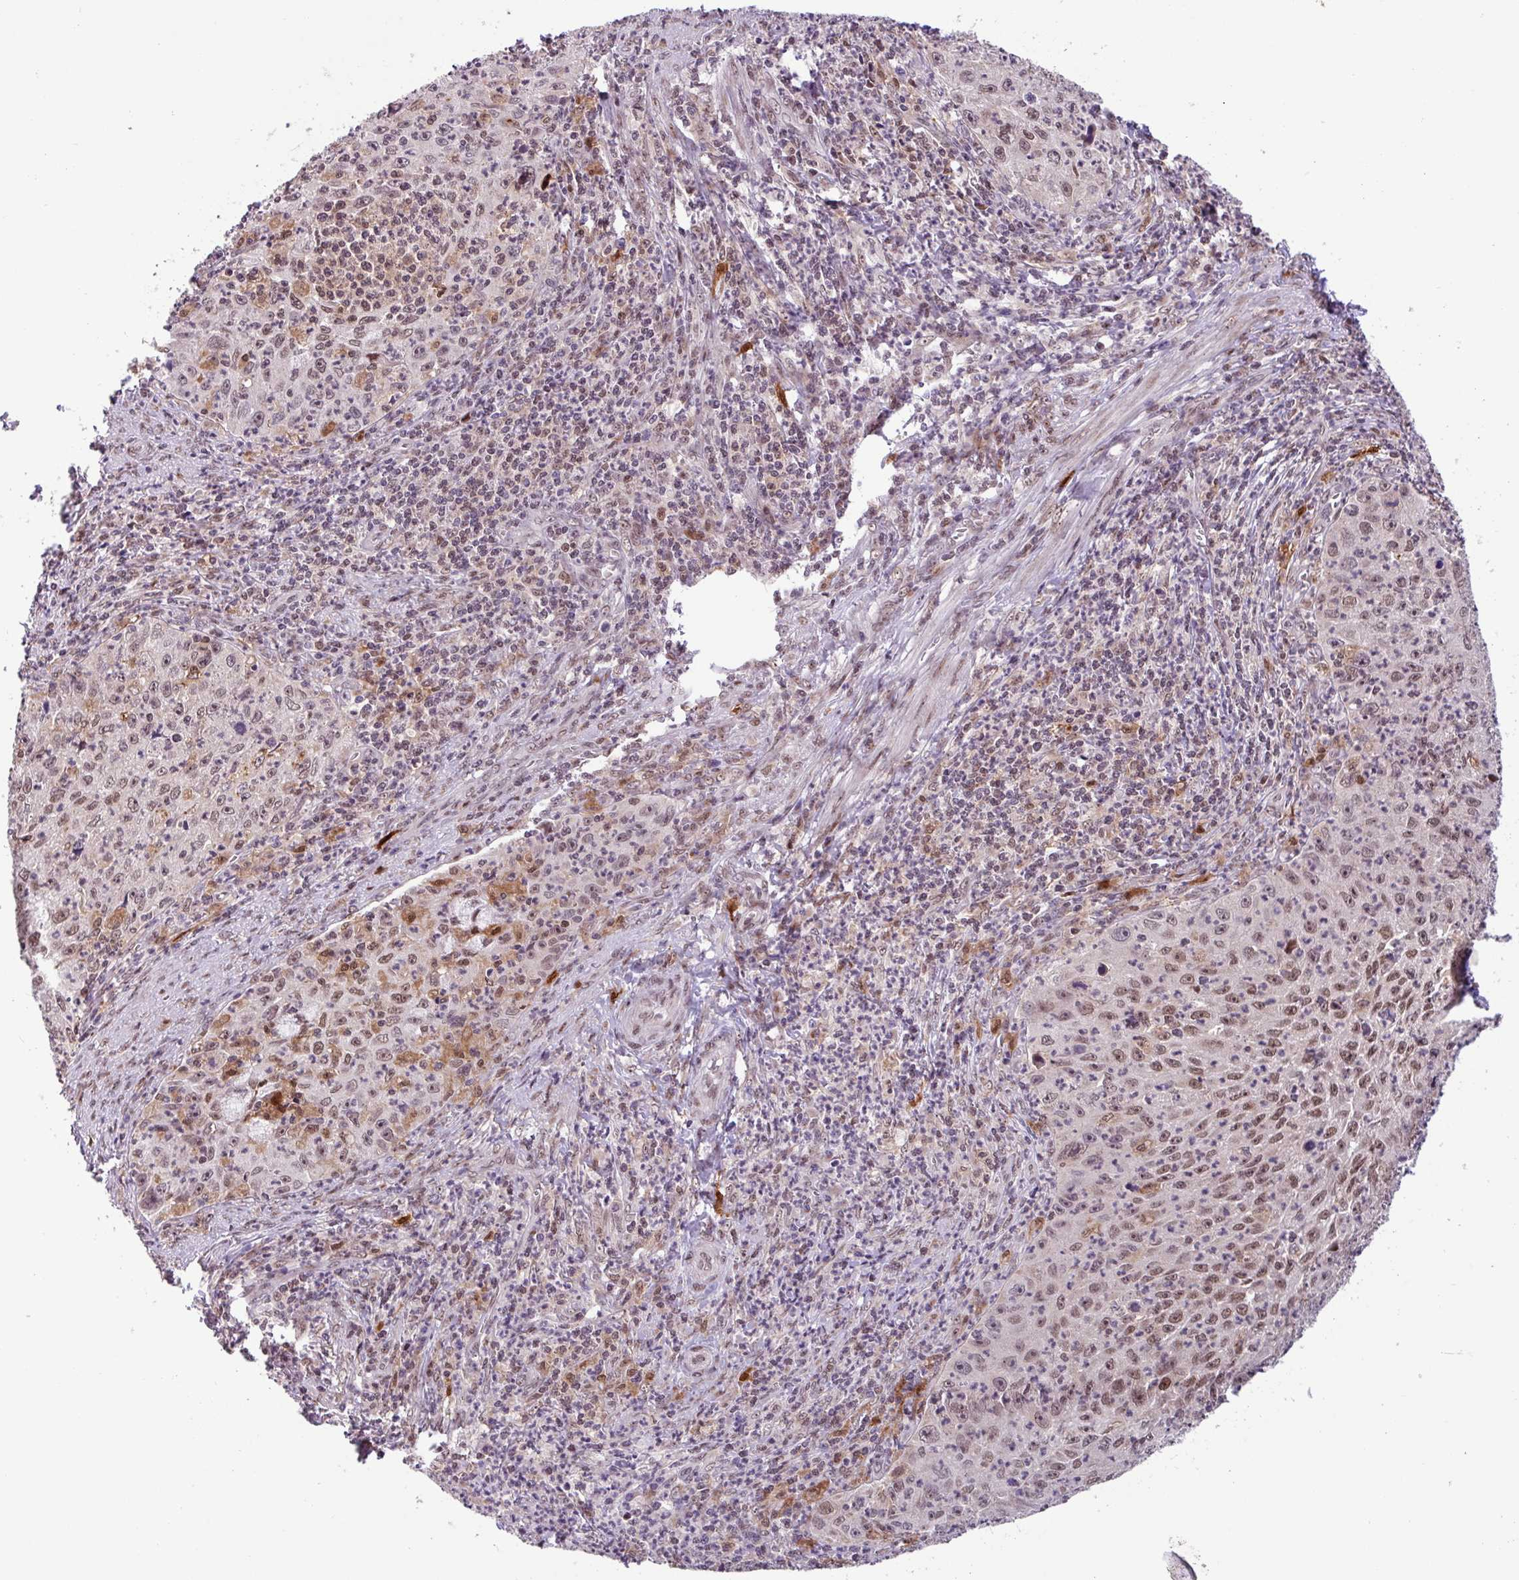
{"staining": {"intensity": "moderate", "quantity": "25%-75%", "location": "nuclear"}, "tissue": "cervical cancer", "cell_type": "Tumor cells", "image_type": "cancer", "snomed": [{"axis": "morphology", "description": "Squamous cell carcinoma, NOS"}, {"axis": "topography", "description": "Cervix"}], "caption": "High-magnification brightfield microscopy of cervical cancer stained with DAB (3,3'-diaminobenzidine) (brown) and counterstained with hematoxylin (blue). tumor cells exhibit moderate nuclear positivity is identified in approximately25%-75% of cells.", "gene": "BRD3", "patient": {"sex": "female", "age": 30}}